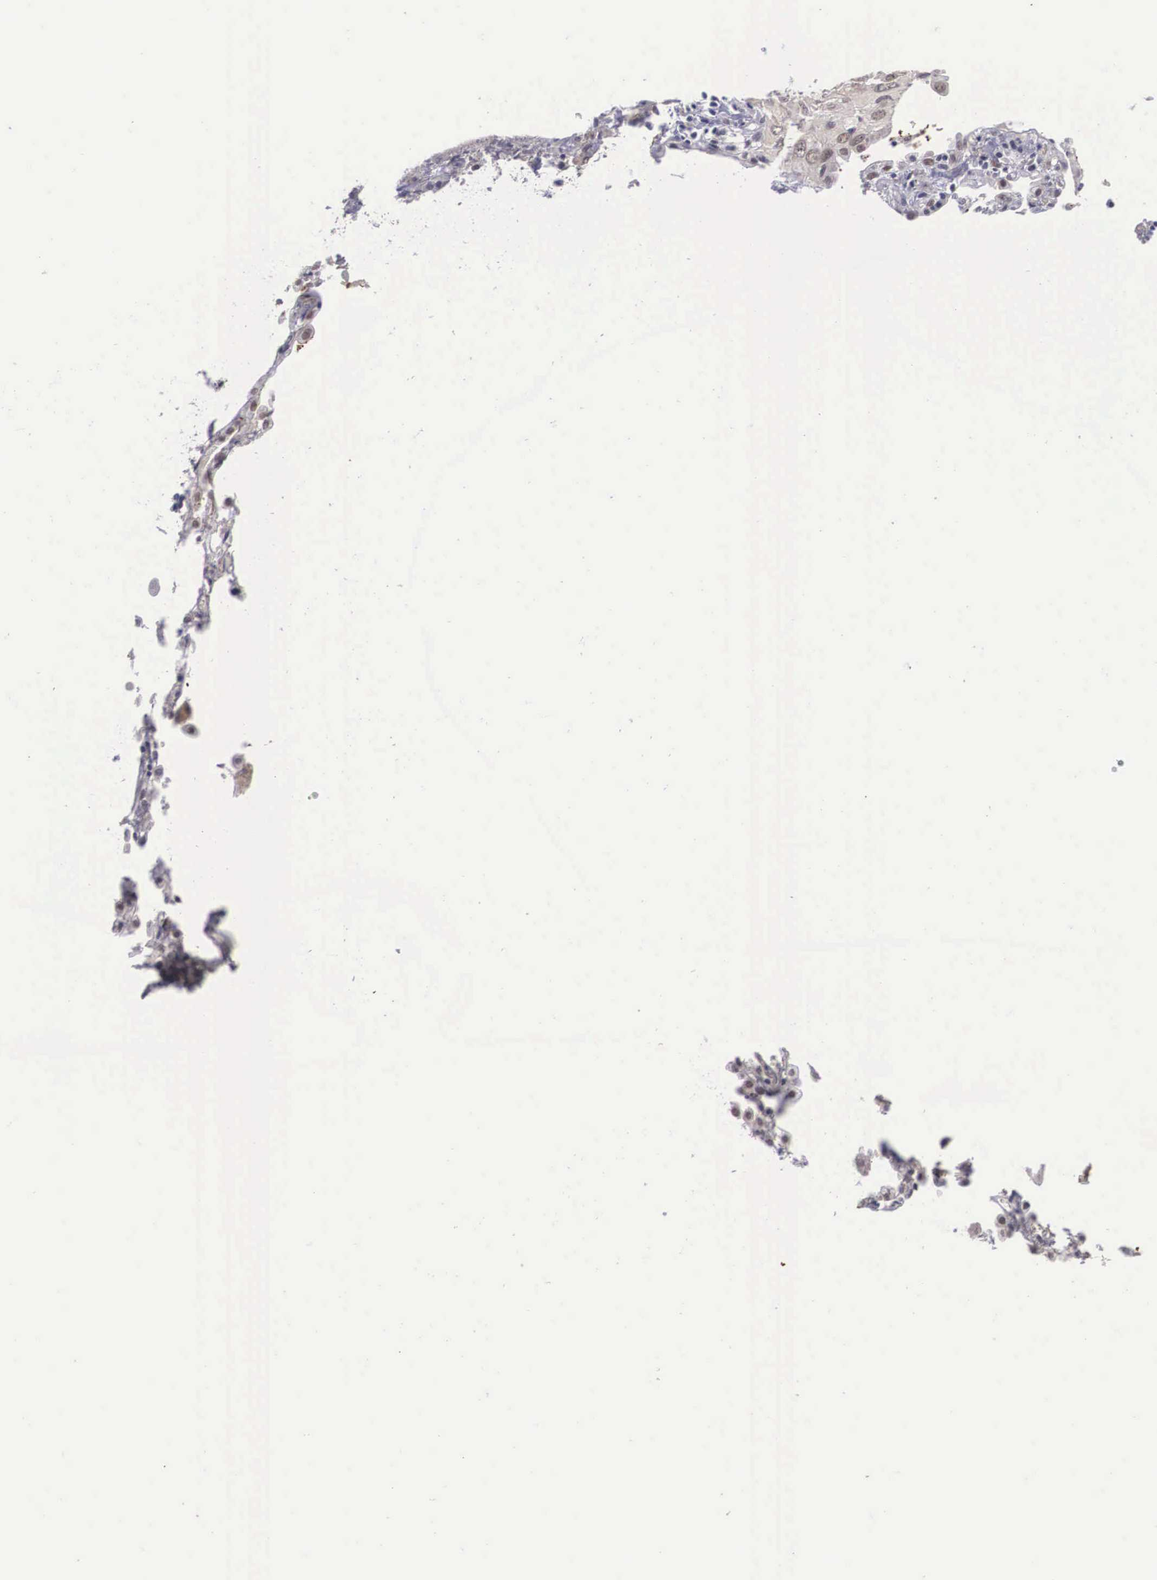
{"staining": {"intensity": "weak", "quantity": ">75%", "location": "cytoplasmic/membranous,nuclear"}, "tissue": "lung cancer", "cell_type": "Tumor cells", "image_type": "cancer", "snomed": [{"axis": "morphology", "description": "Squamous cell carcinoma, NOS"}, {"axis": "topography", "description": "Lung"}], "caption": "Immunohistochemistry (IHC) (DAB (3,3'-diaminobenzidine)) staining of human squamous cell carcinoma (lung) reveals weak cytoplasmic/membranous and nuclear protein expression in about >75% of tumor cells. (DAB (3,3'-diaminobenzidine) = brown stain, brightfield microscopy at high magnification).", "gene": "NINL", "patient": {"sex": "male", "age": 71}}